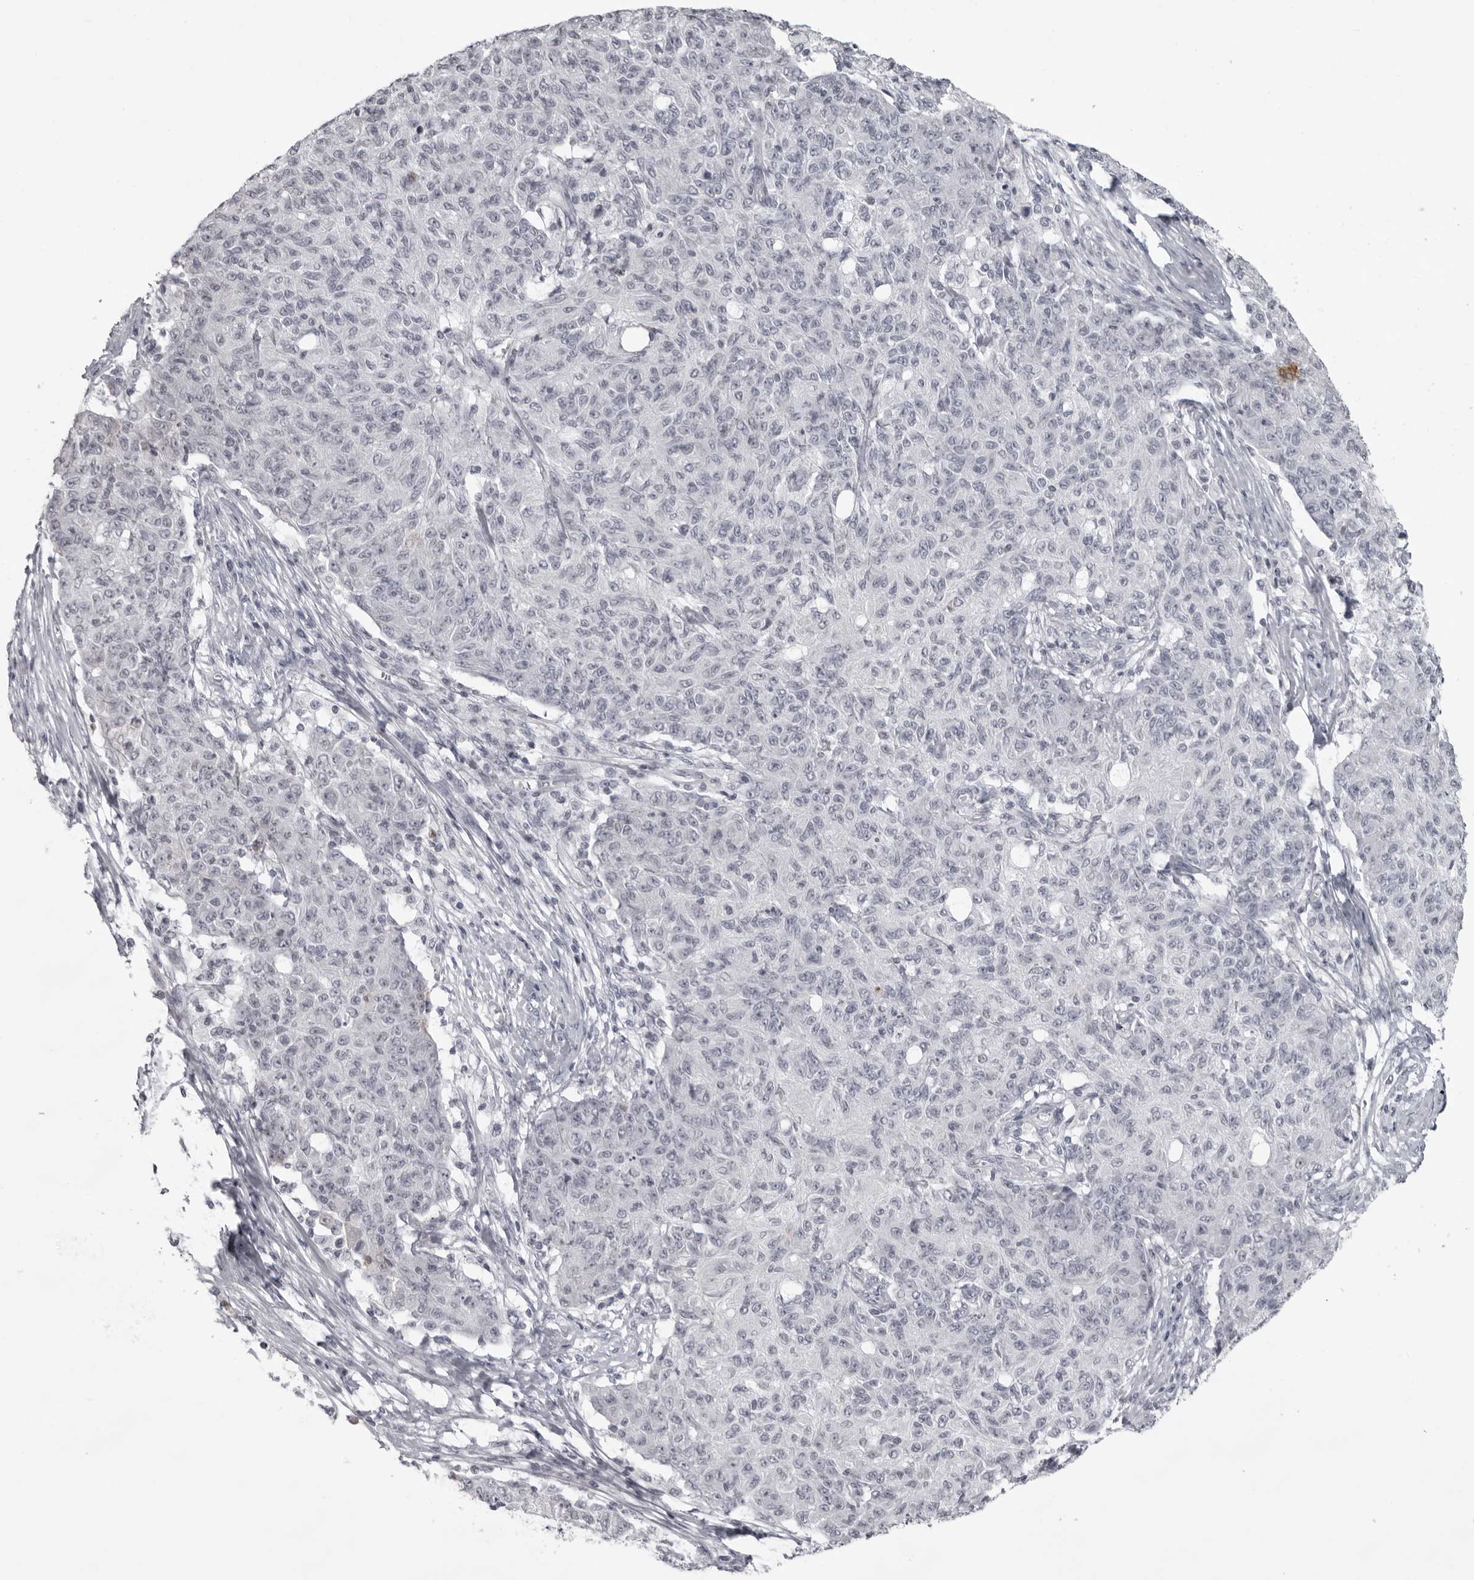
{"staining": {"intensity": "negative", "quantity": "none", "location": "none"}, "tissue": "ovarian cancer", "cell_type": "Tumor cells", "image_type": "cancer", "snomed": [{"axis": "morphology", "description": "Carcinoma, endometroid"}, {"axis": "topography", "description": "Ovary"}], "caption": "The immunohistochemistry image has no significant staining in tumor cells of ovarian cancer (endometroid carcinoma) tissue. The staining was performed using DAB (3,3'-diaminobenzidine) to visualize the protein expression in brown, while the nuclei were stained in blue with hematoxylin (Magnification: 20x).", "gene": "NUDT18", "patient": {"sex": "female", "age": 42}}